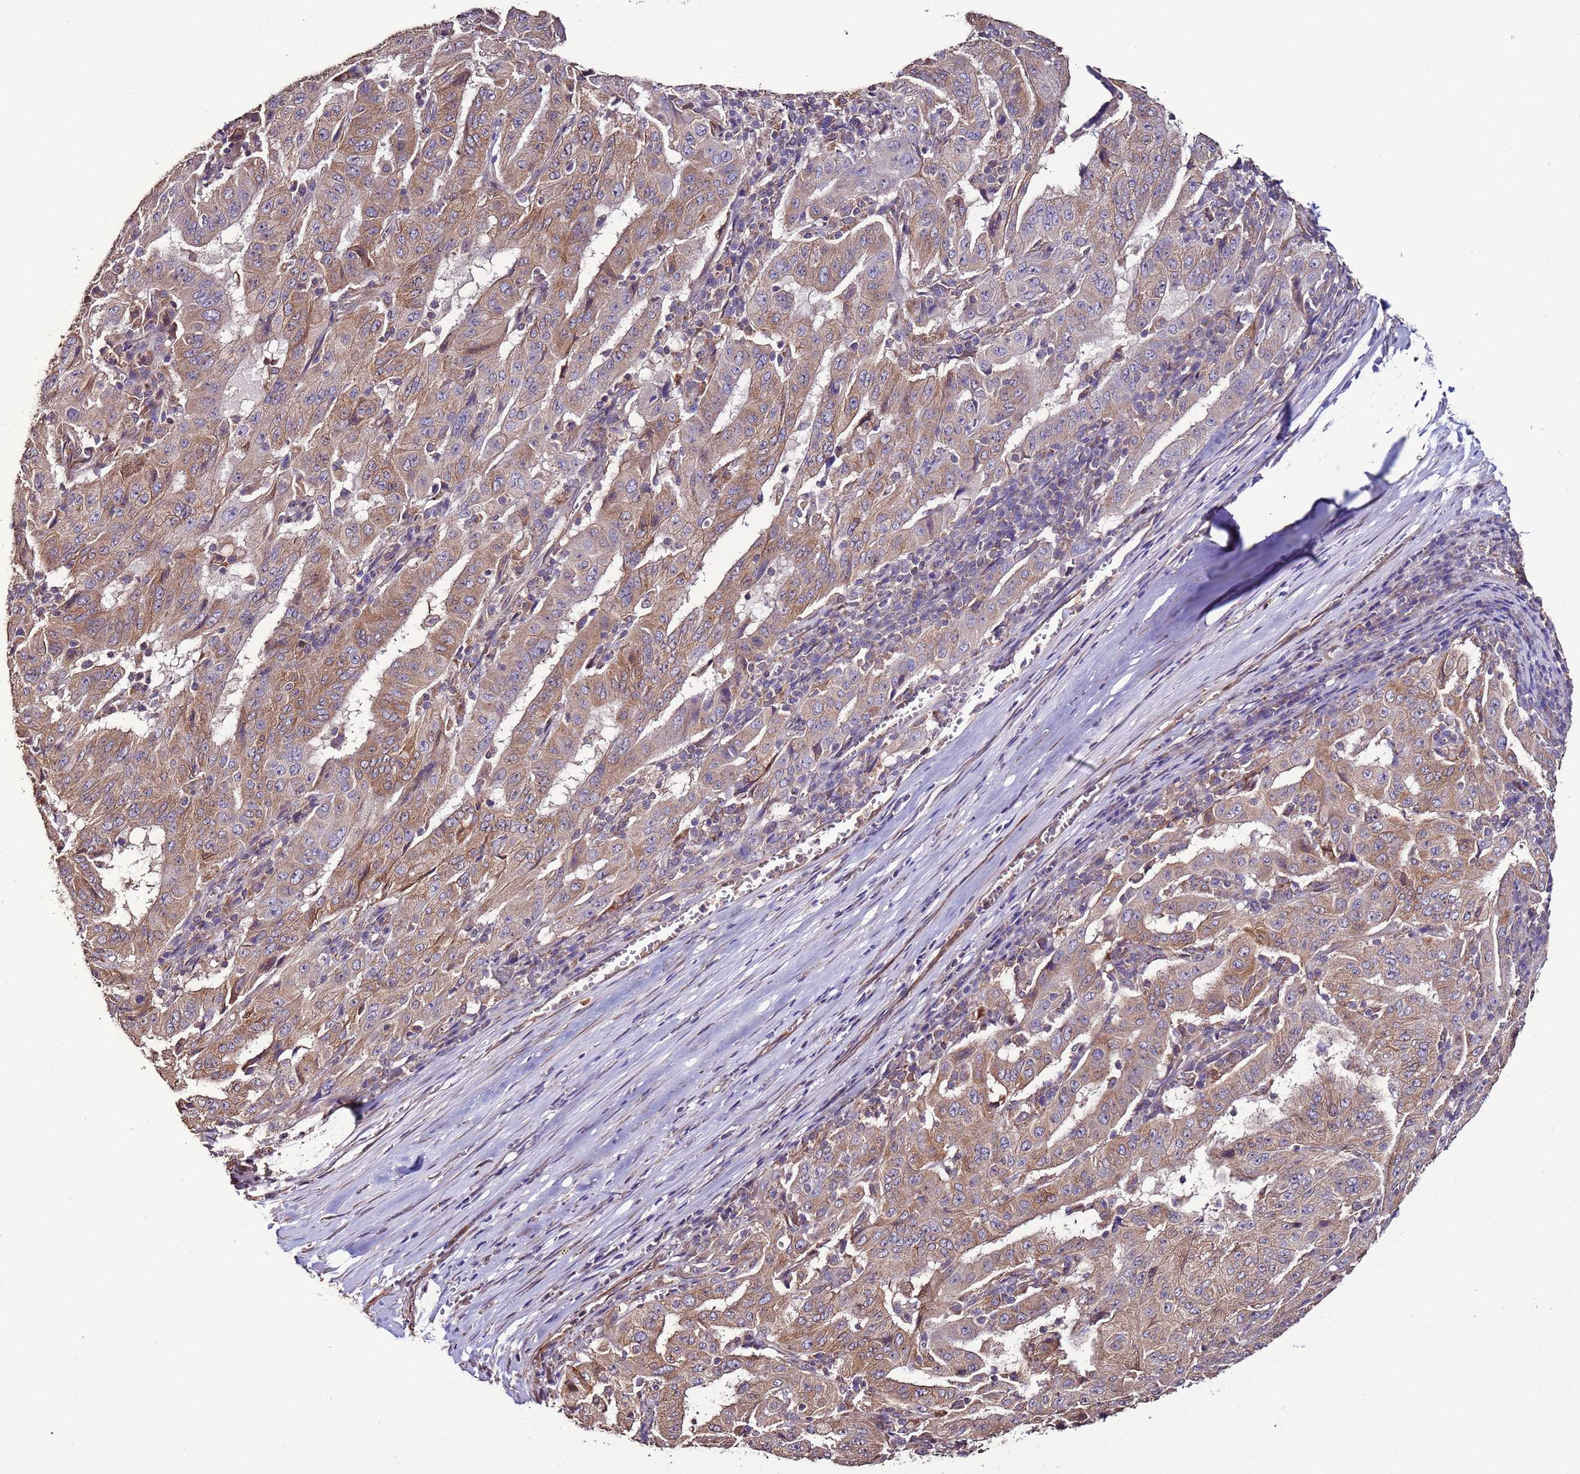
{"staining": {"intensity": "moderate", "quantity": ">75%", "location": "cytoplasmic/membranous"}, "tissue": "pancreatic cancer", "cell_type": "Tumor cells", "image_type": "cancer", "snomed": [{"axis": "morphology", "description": "Adenocarcinoma, NOS"}, {"axis": "topography", "description": "Pancreas"}], "caption": "About >75% of tumor cells in pancreatic adenocarcinoma show moderate cytoplasmic/membranous protein staining as visualized by brown immunohistochemical staining.", "gene": "SLC41A3", "patient": {"sex": "male", "age": 63}}